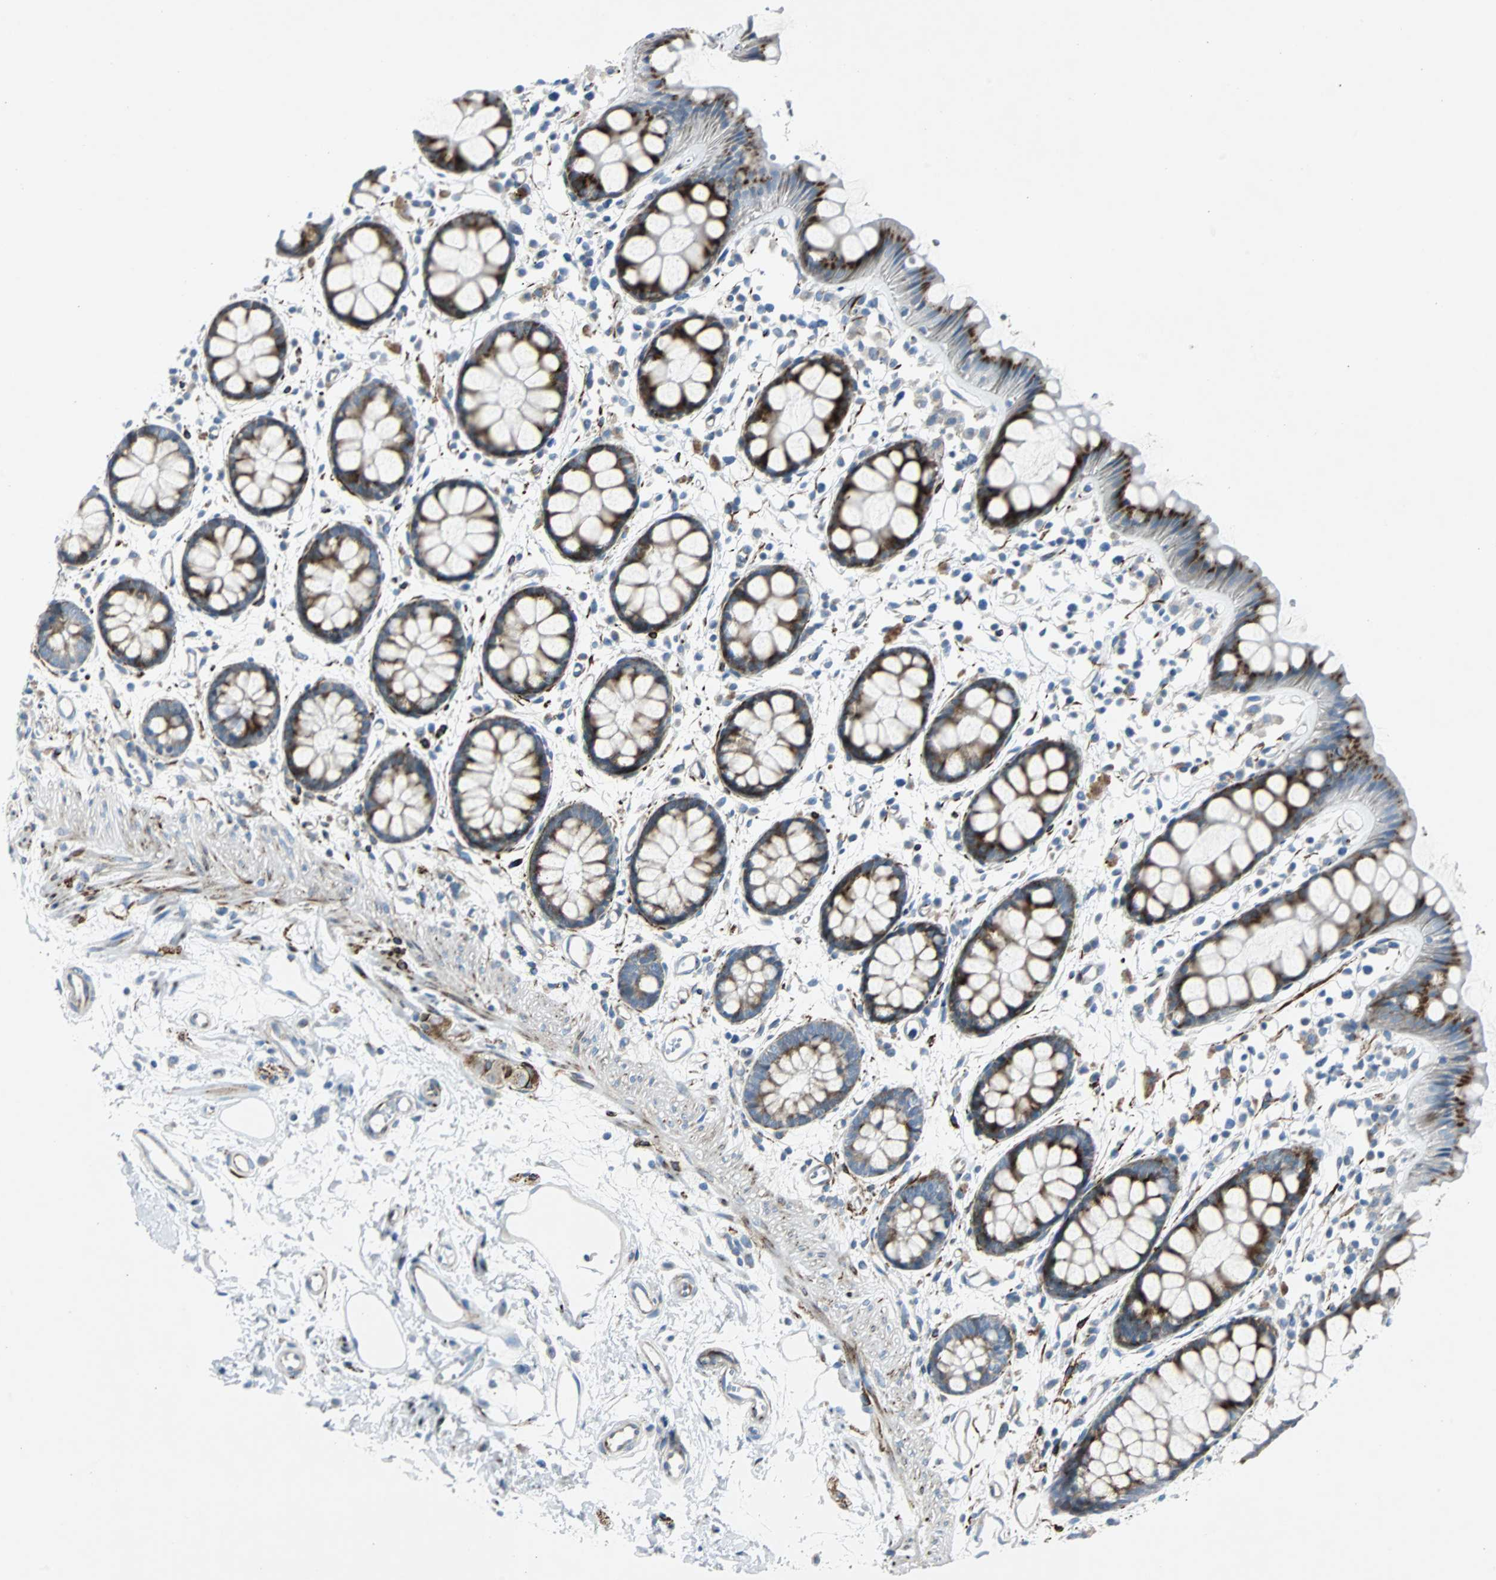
{"staining": {"intensity": "strong", "quantity": ">75%", "location": "cytoplasmic/membranous"}, "tissue": "rectum", "cell_type": "Glandular cells", "image_type": "normal", "snomed": [{"axis": "morphology", "description": "Normal tissue, NOS"}, {"axis": "topography", "description": "Rectum"}], "caption": "Benign rectum exhibits strong cytoplasmic/membranous staining in approximately >75% of glandular cells, visualized by immunohistochemistry. Immunohistochemistry (ihc) stains the protein in brown and the nuclei are stained blue.", "gene": "BBC3", "patient": {"sex": "female", "age": 66}}